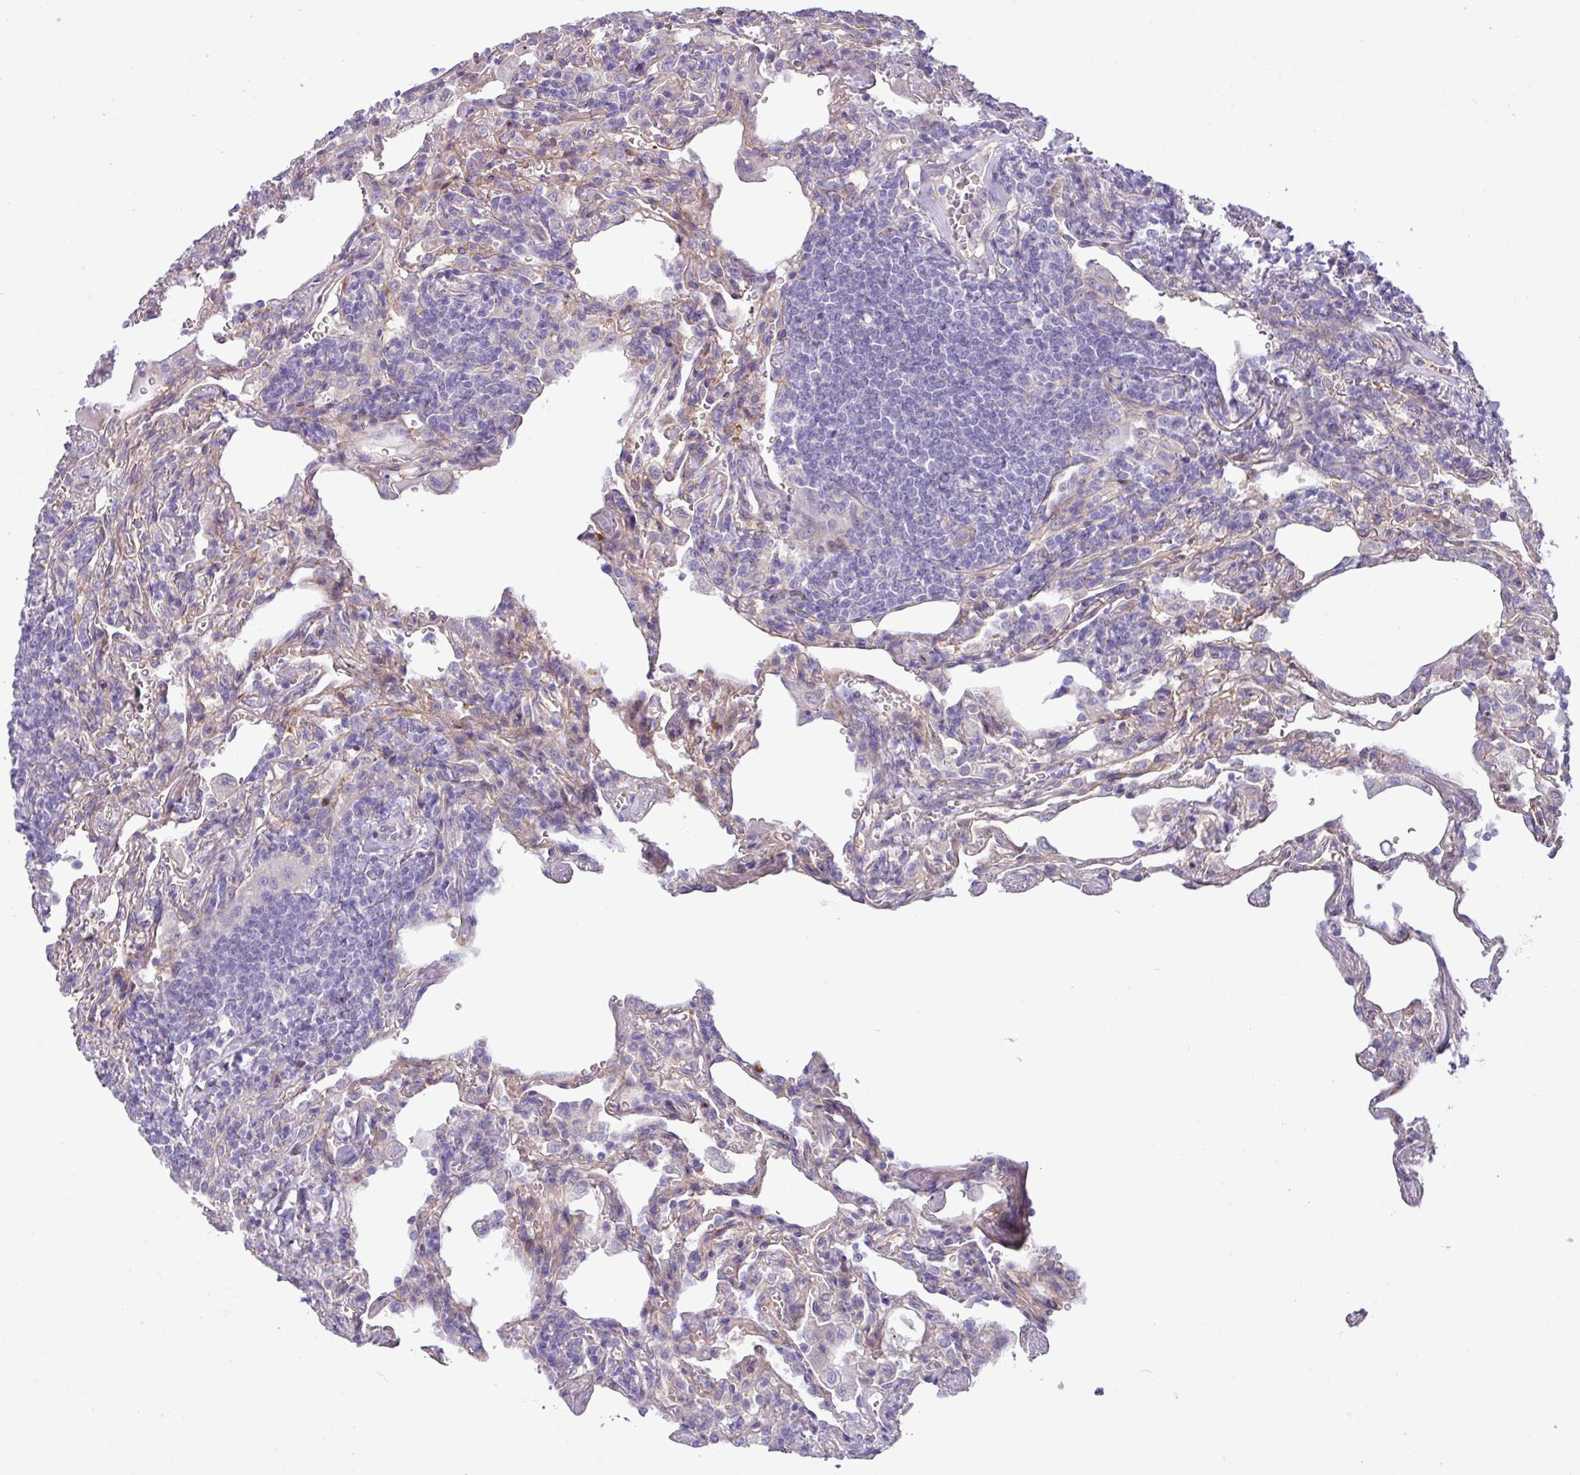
{"staining": {"intensity": "negative", "quantity": "none", "location": "none"}, "tissue": "lymphoma", "cell_type": "Tumor cells", "image_type": "cancer", "snomed": [{"axis": "morphology", "description": "Malignant lymphoma, non-Hodgkin's type, Low grade"}, {"axis": "topography", "description": "Lung"}], "caption": "Immunohistochemistry image of human lymphoma stained for a protein (brown), which exhibits no expression in tumor cells.", "gene": "KIRREL3", "patient": {"sex": "female", "age": 71}}